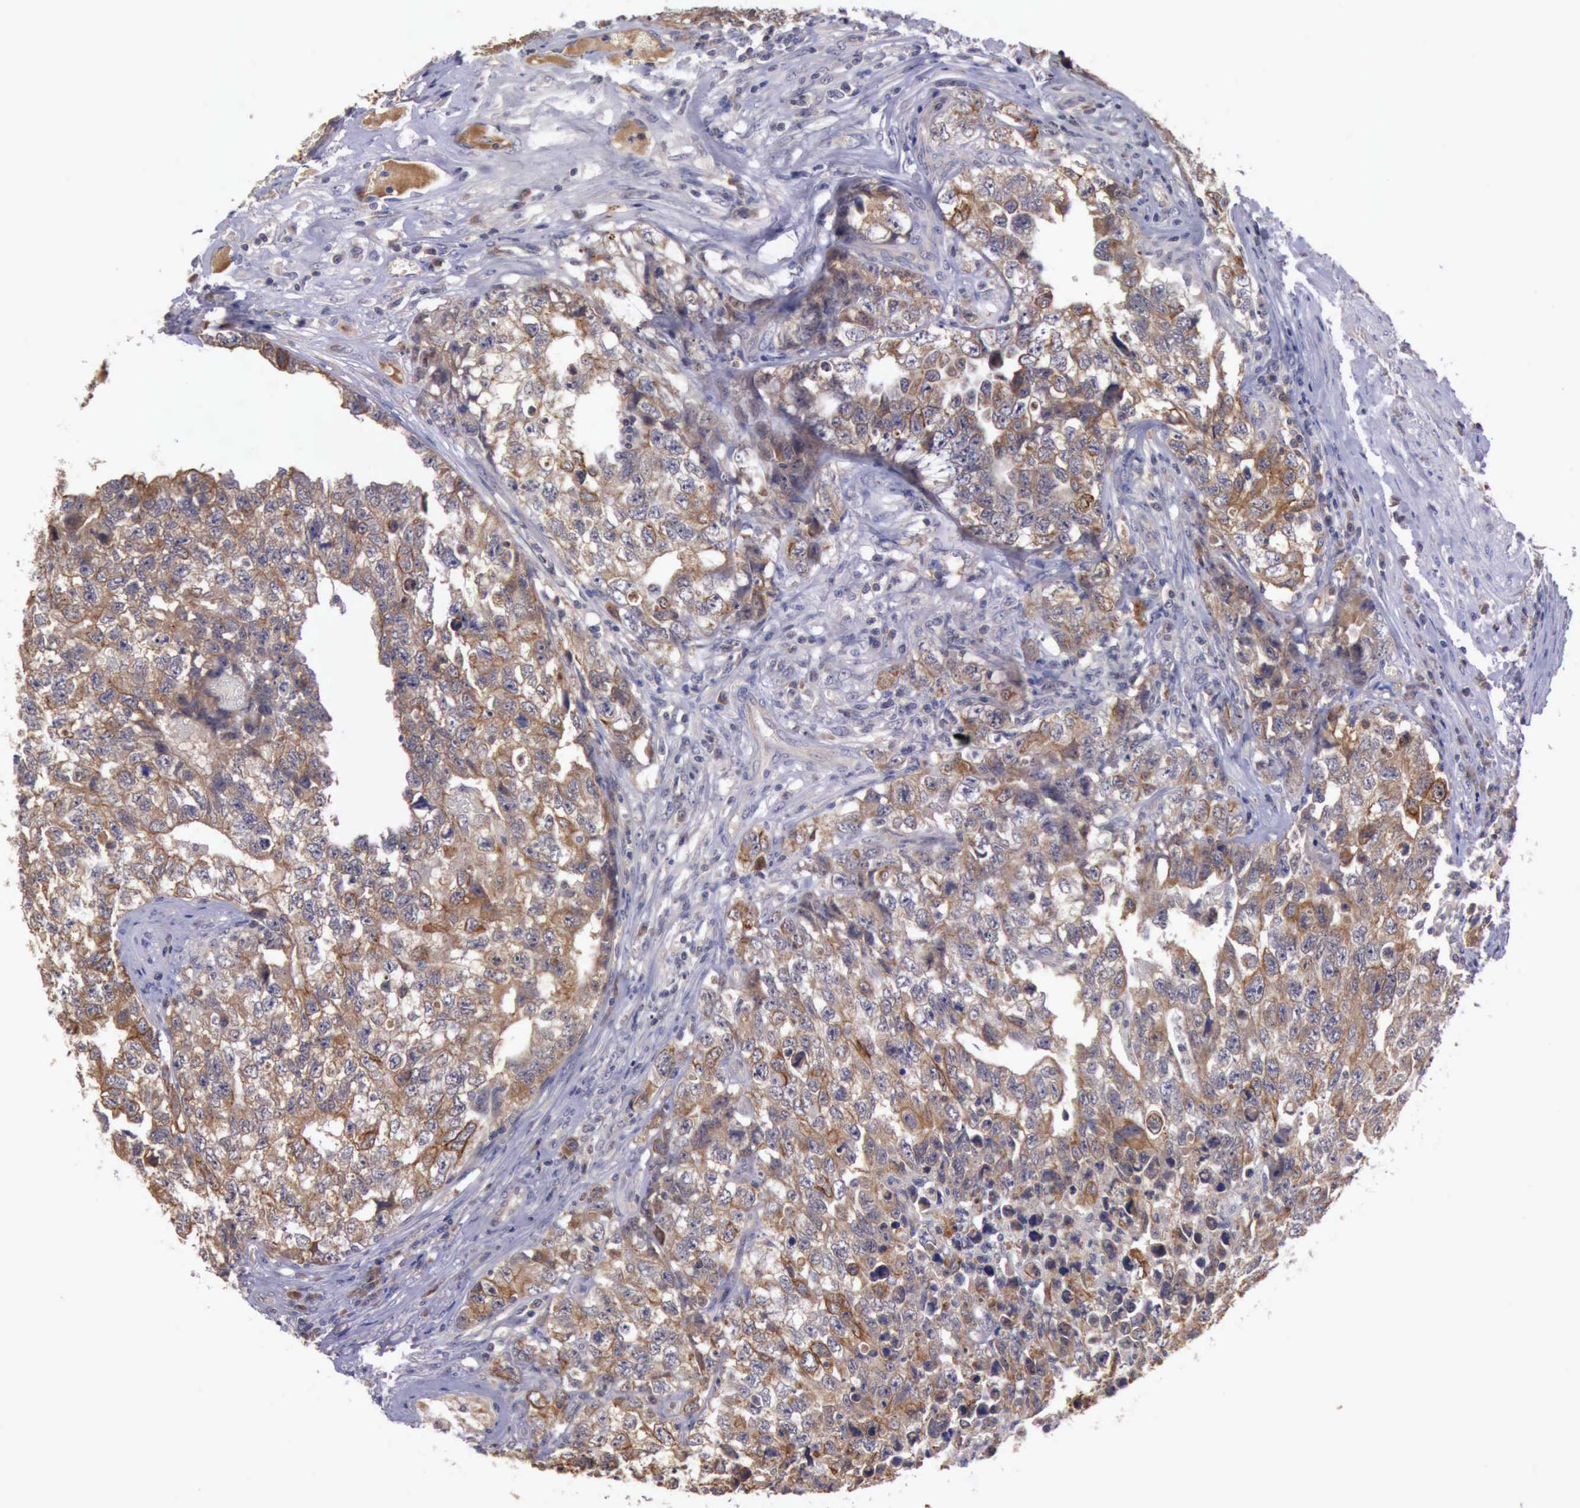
{"staining": {"intensity": "weak", "quantity": ">75%", "location": "cytoplasmic/membranous"}, "tissue": "testis cancer", "cell_type": "Tumor cells", "image_type": "cancer", "snomed": [{"axis": "morphology", "description": "Carcinoma, Embryonal, NOS"}, {"axis": "topography", "description": "Testis"}], "caption": "Immunohistochemistry histopathology image of neoplastic tissue: human testis embryonal carcinoma stained using IHC exhibits low levels of weak protein expression localized specifically in the cytoplasmic/membranous of tumor cells, appearing as a cytoplasmic/membranous brown color.", "gene": "RAB39B", "patient": {"sex": "male", "age": 31}}